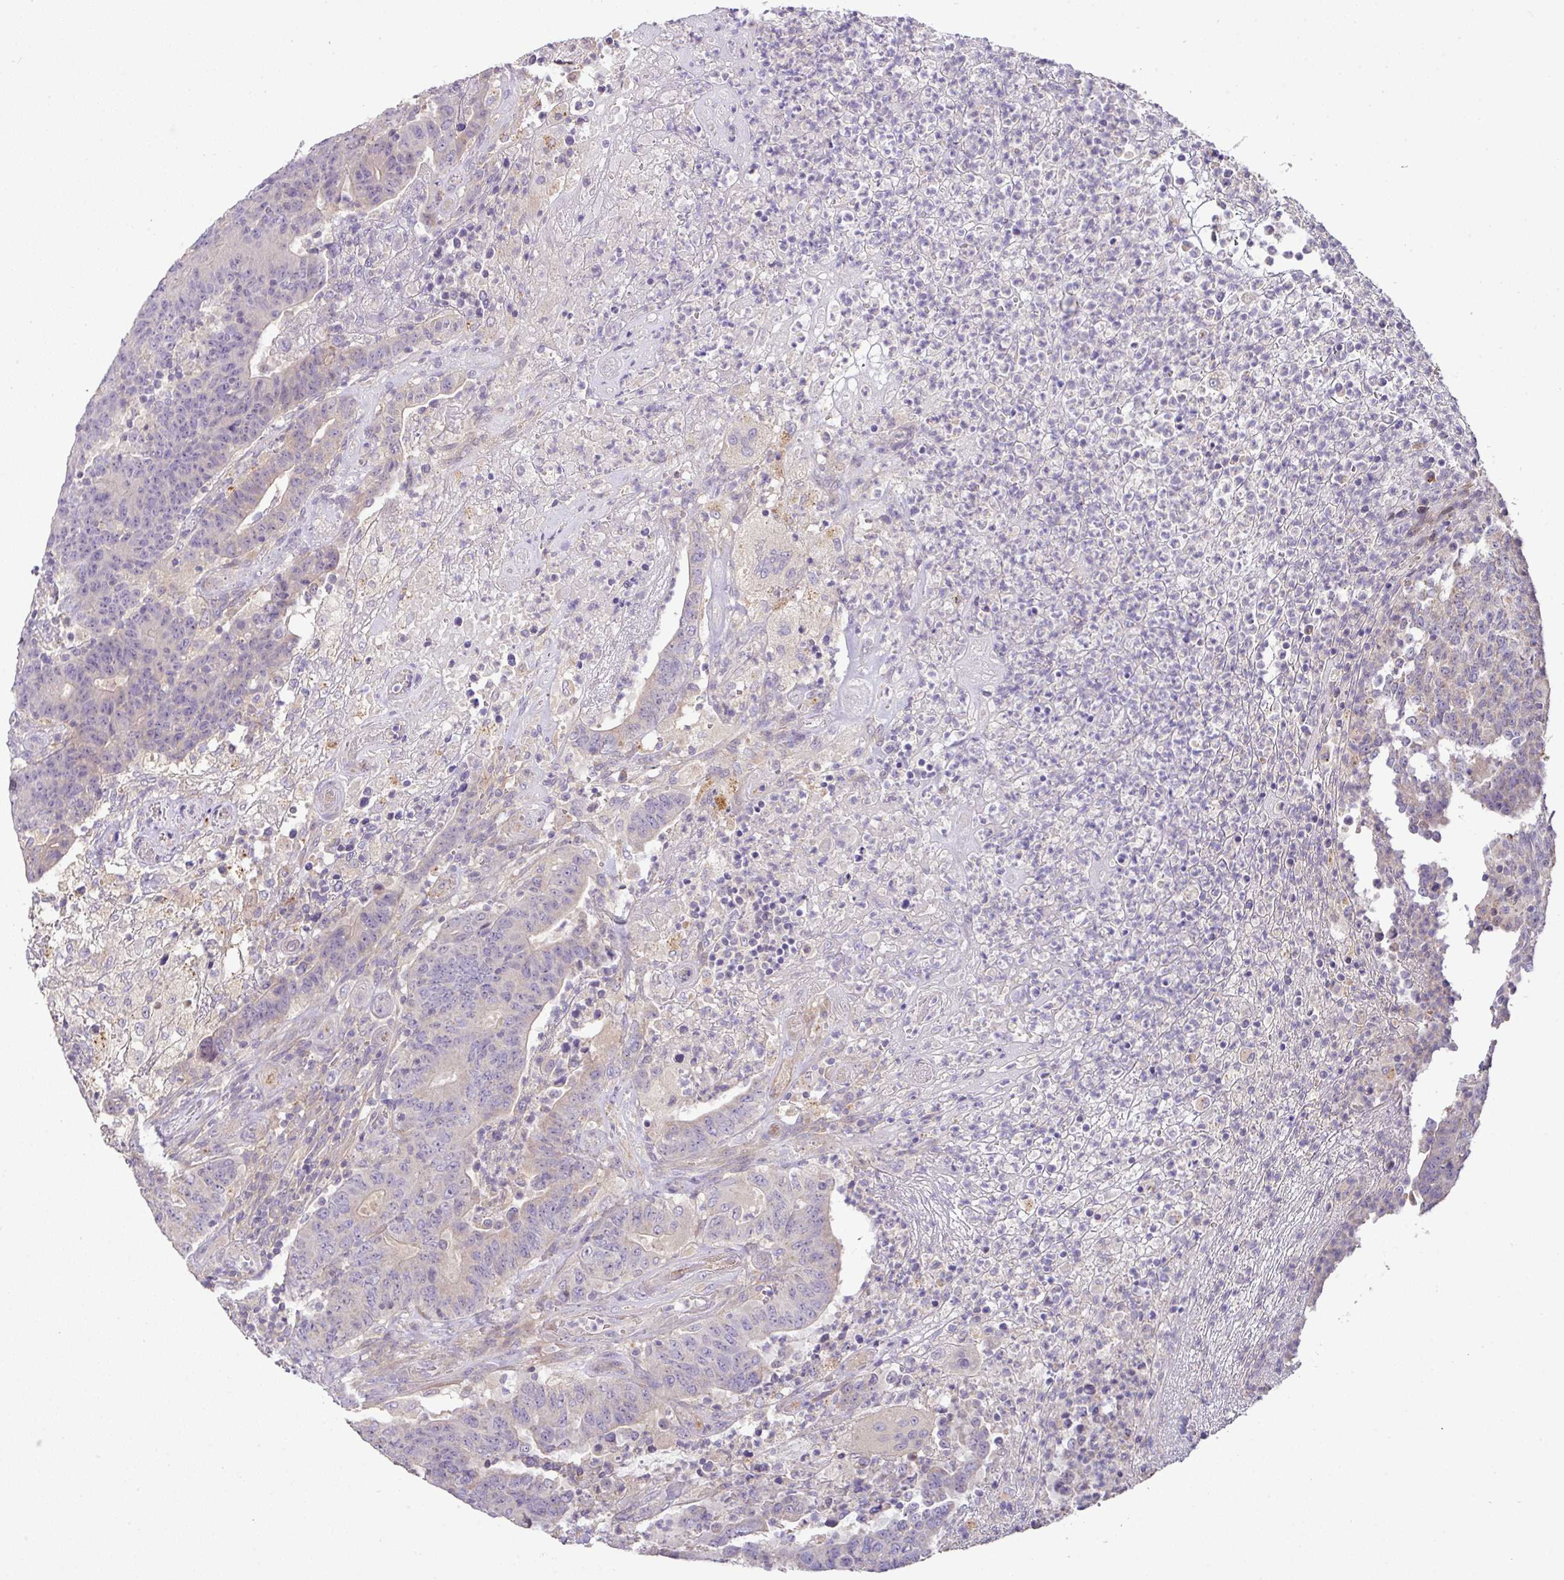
{"staining": {"intensity": "negative", "quantity": "none", "location": "none"}, "tissue": "colorectal cancer", "cell_type": "Tumor cells", "image_type": "cancer", "snomed": [{"axis": "morphology", "description": "Adenocarcinoma, NOS"}, {"axis": "topography", "description": "Colon"}], "caption": "Colorectal cancer stained for a protein using IHC shows no positivity tumor cells.", "gene": "HOXC13", "patient": {"sex": "female", "age": 75}}